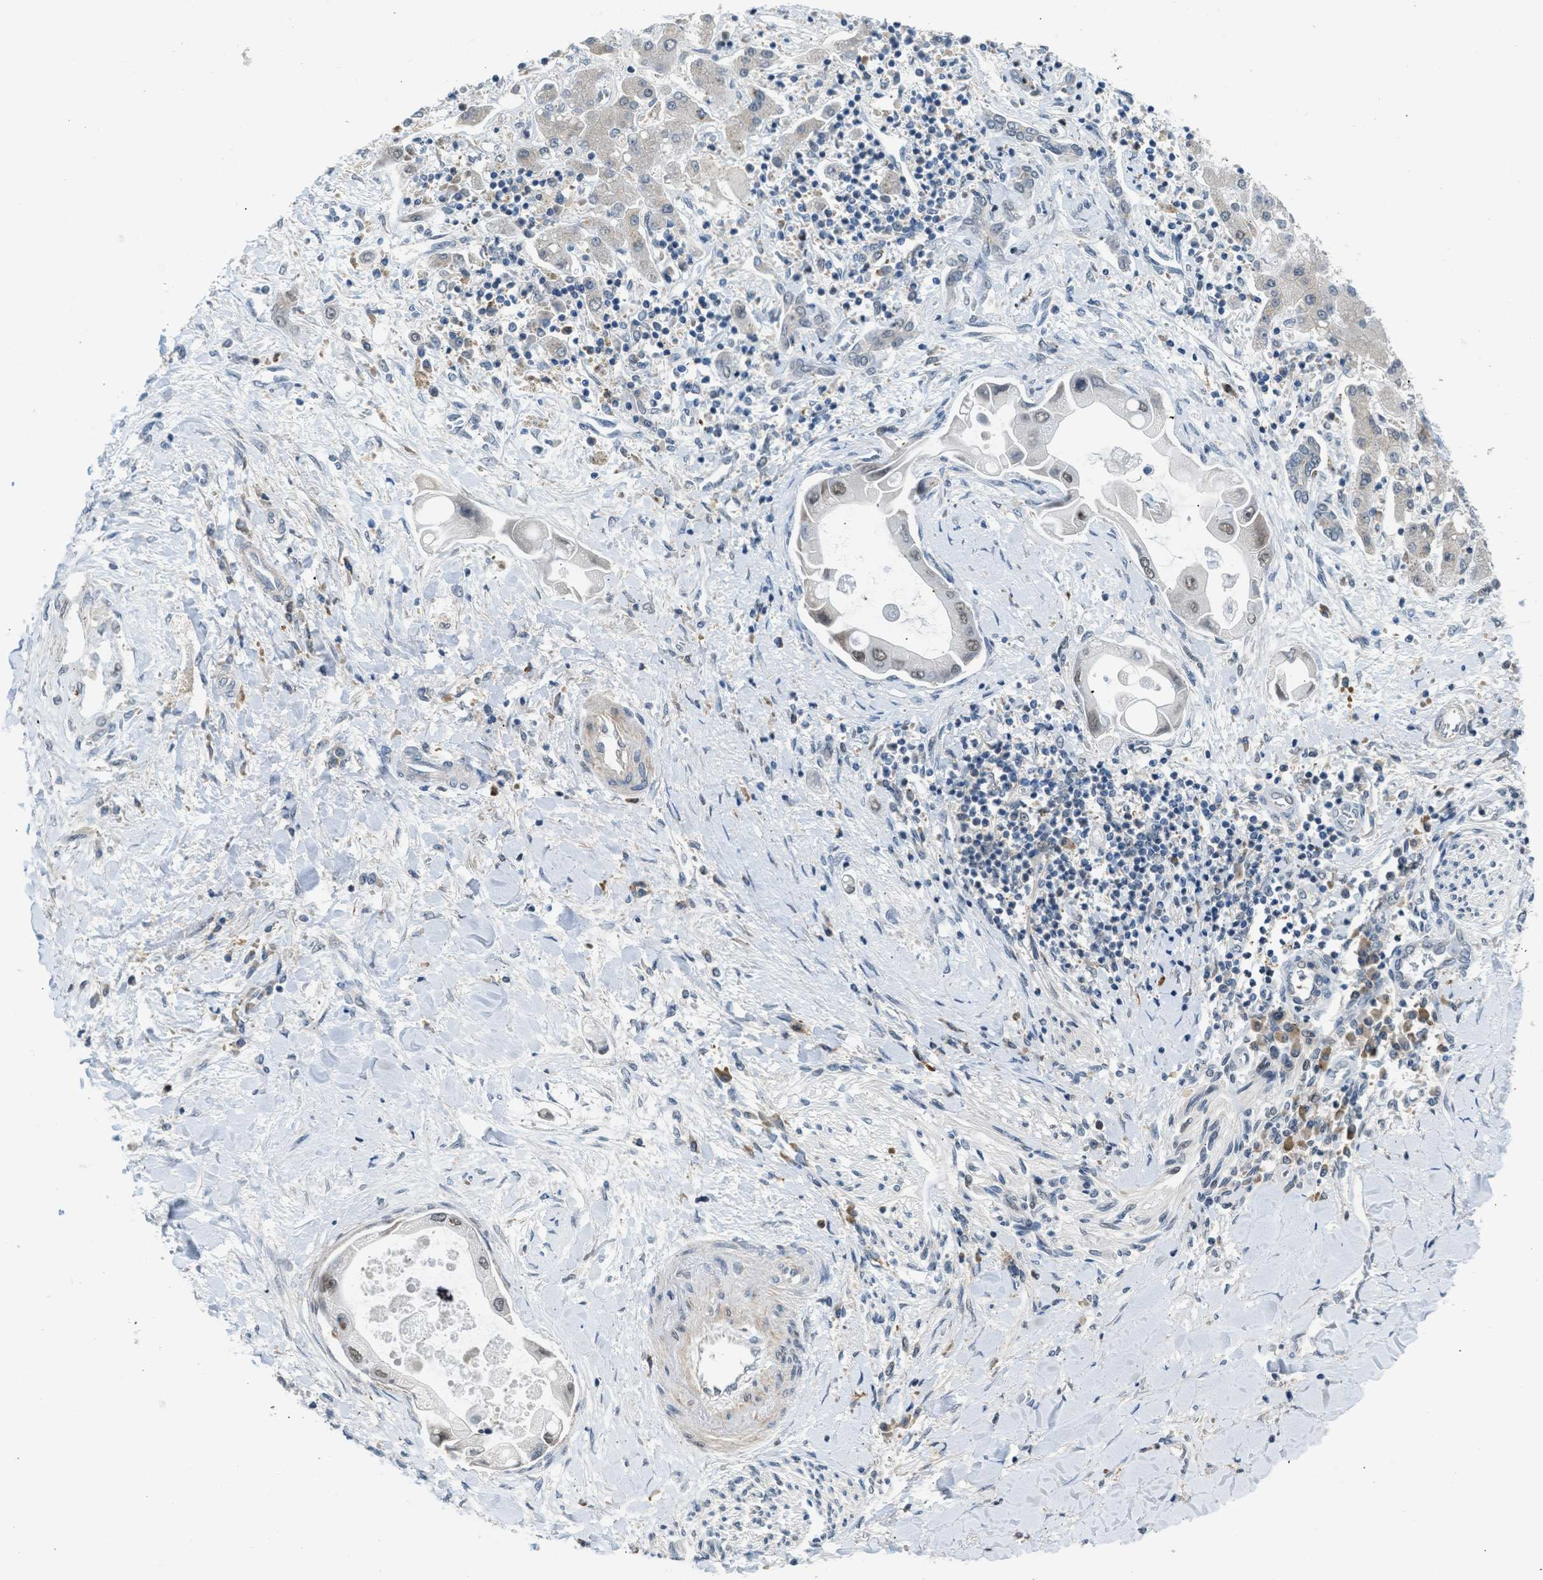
{"staining": {"intensity": "weak", "quantity": "<25%", "location": "nuclear"}, "tissue": "liver cancer", "cell_type": "Tumor cells", "image_type": "cancer", "snomed": [{"axis": "morphology", "description": "Cholangiocarcinoma"}, {"axis": "topography", "description": "Liver"}], "caption": "An IHC image of liver cholangiocarcinoma is shown. There is no staining in tumor cells of liver cholangiocarcinoma.", "gene": "TTBK2", "patient": {"sex": "male", "age": 50}}